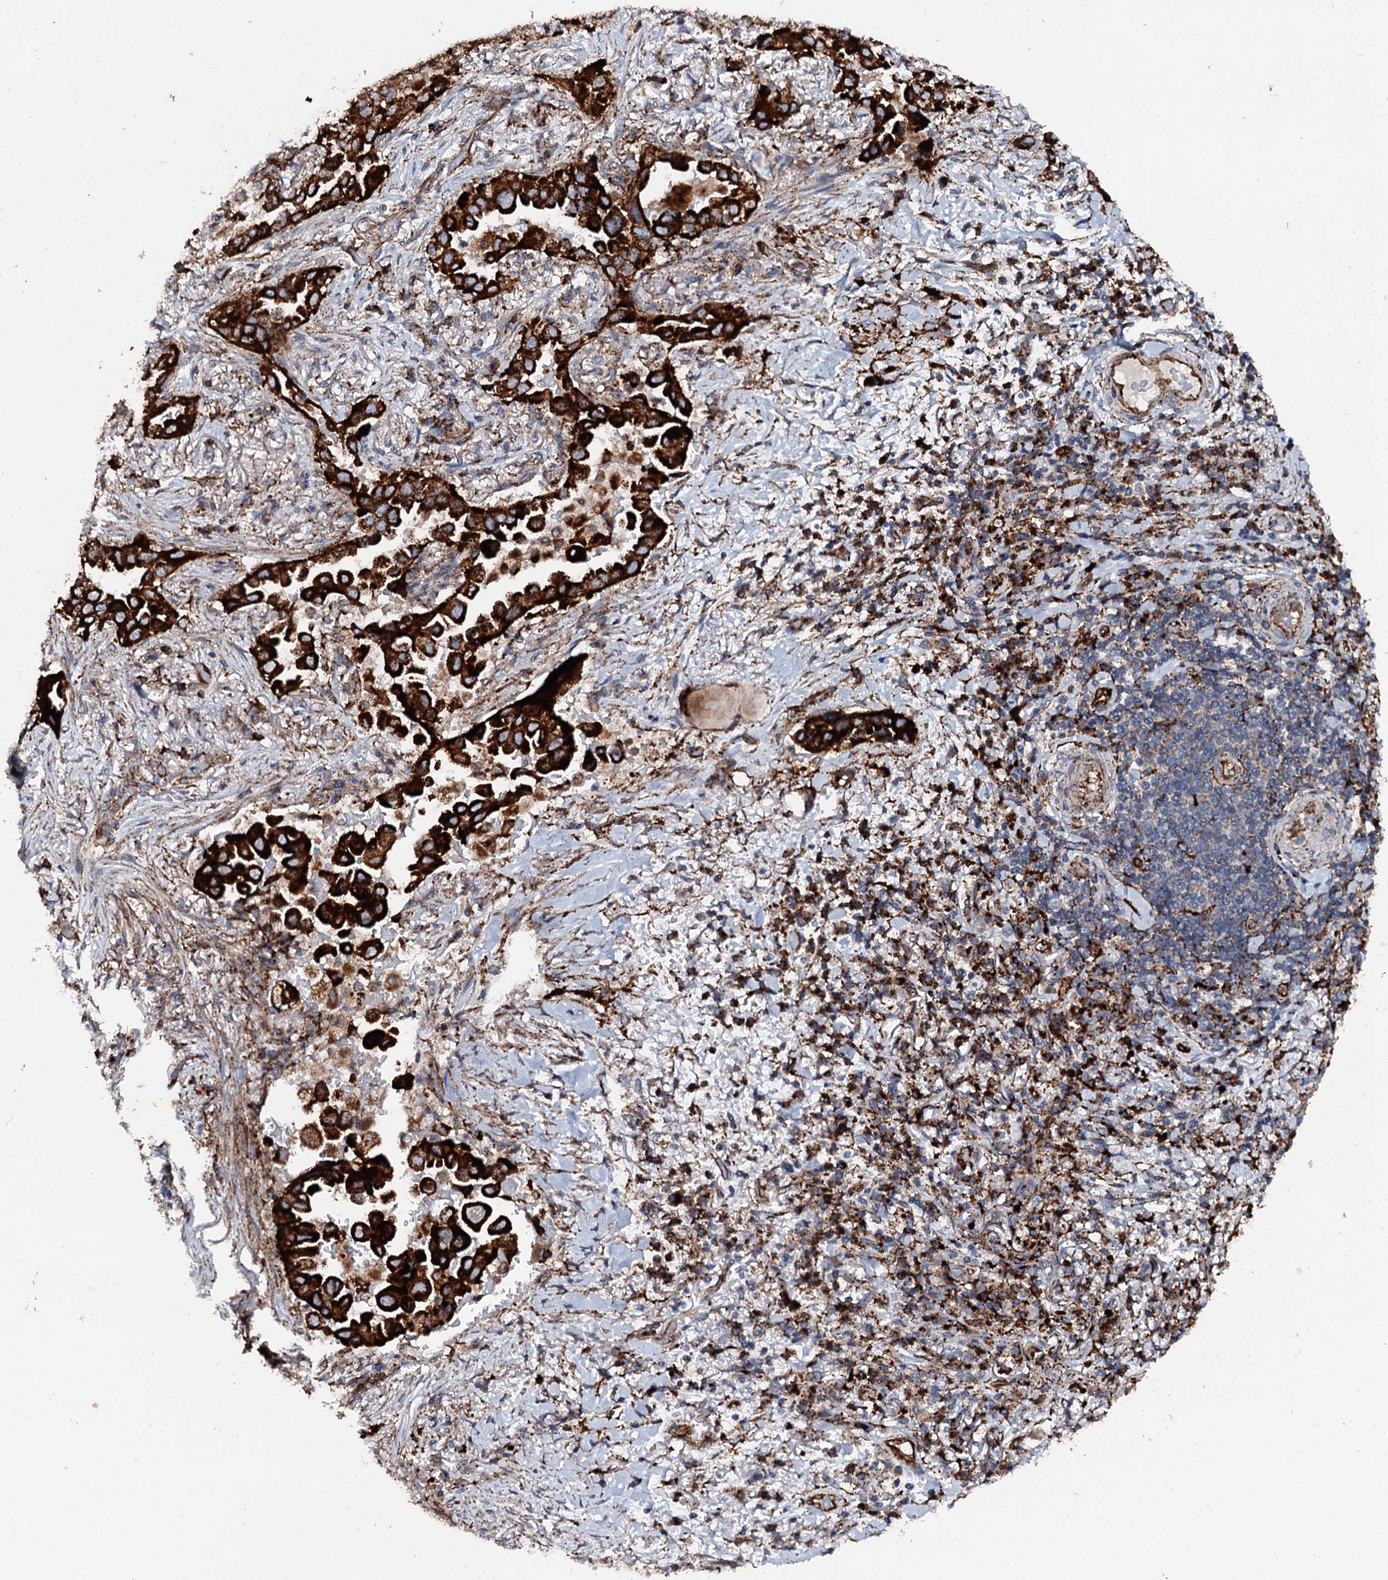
{"staining": {"intensity": "strong", "quantity": ">75%", "location": "cytoplasmic/membranous"}, "tissue": "lung cancer", "cell_type": "Tumor cells", "image_type": "cancer", "snomed": [{"axis": "morphology", "description": "Adenocarcinoma, NOS"}, {"axis": "topography", "description": "Lung"}], "caption": "Protein positivity by immunohistochemistry (IHC) demonstrates strong cytoplasmic/membranous staining in approximately >75% of tumor cells in lung cancer. (DAB IHC with brightfield microscopy, high magnification).", "gene": "GBA1", "patient": {"sex": "female", "age": 76}}